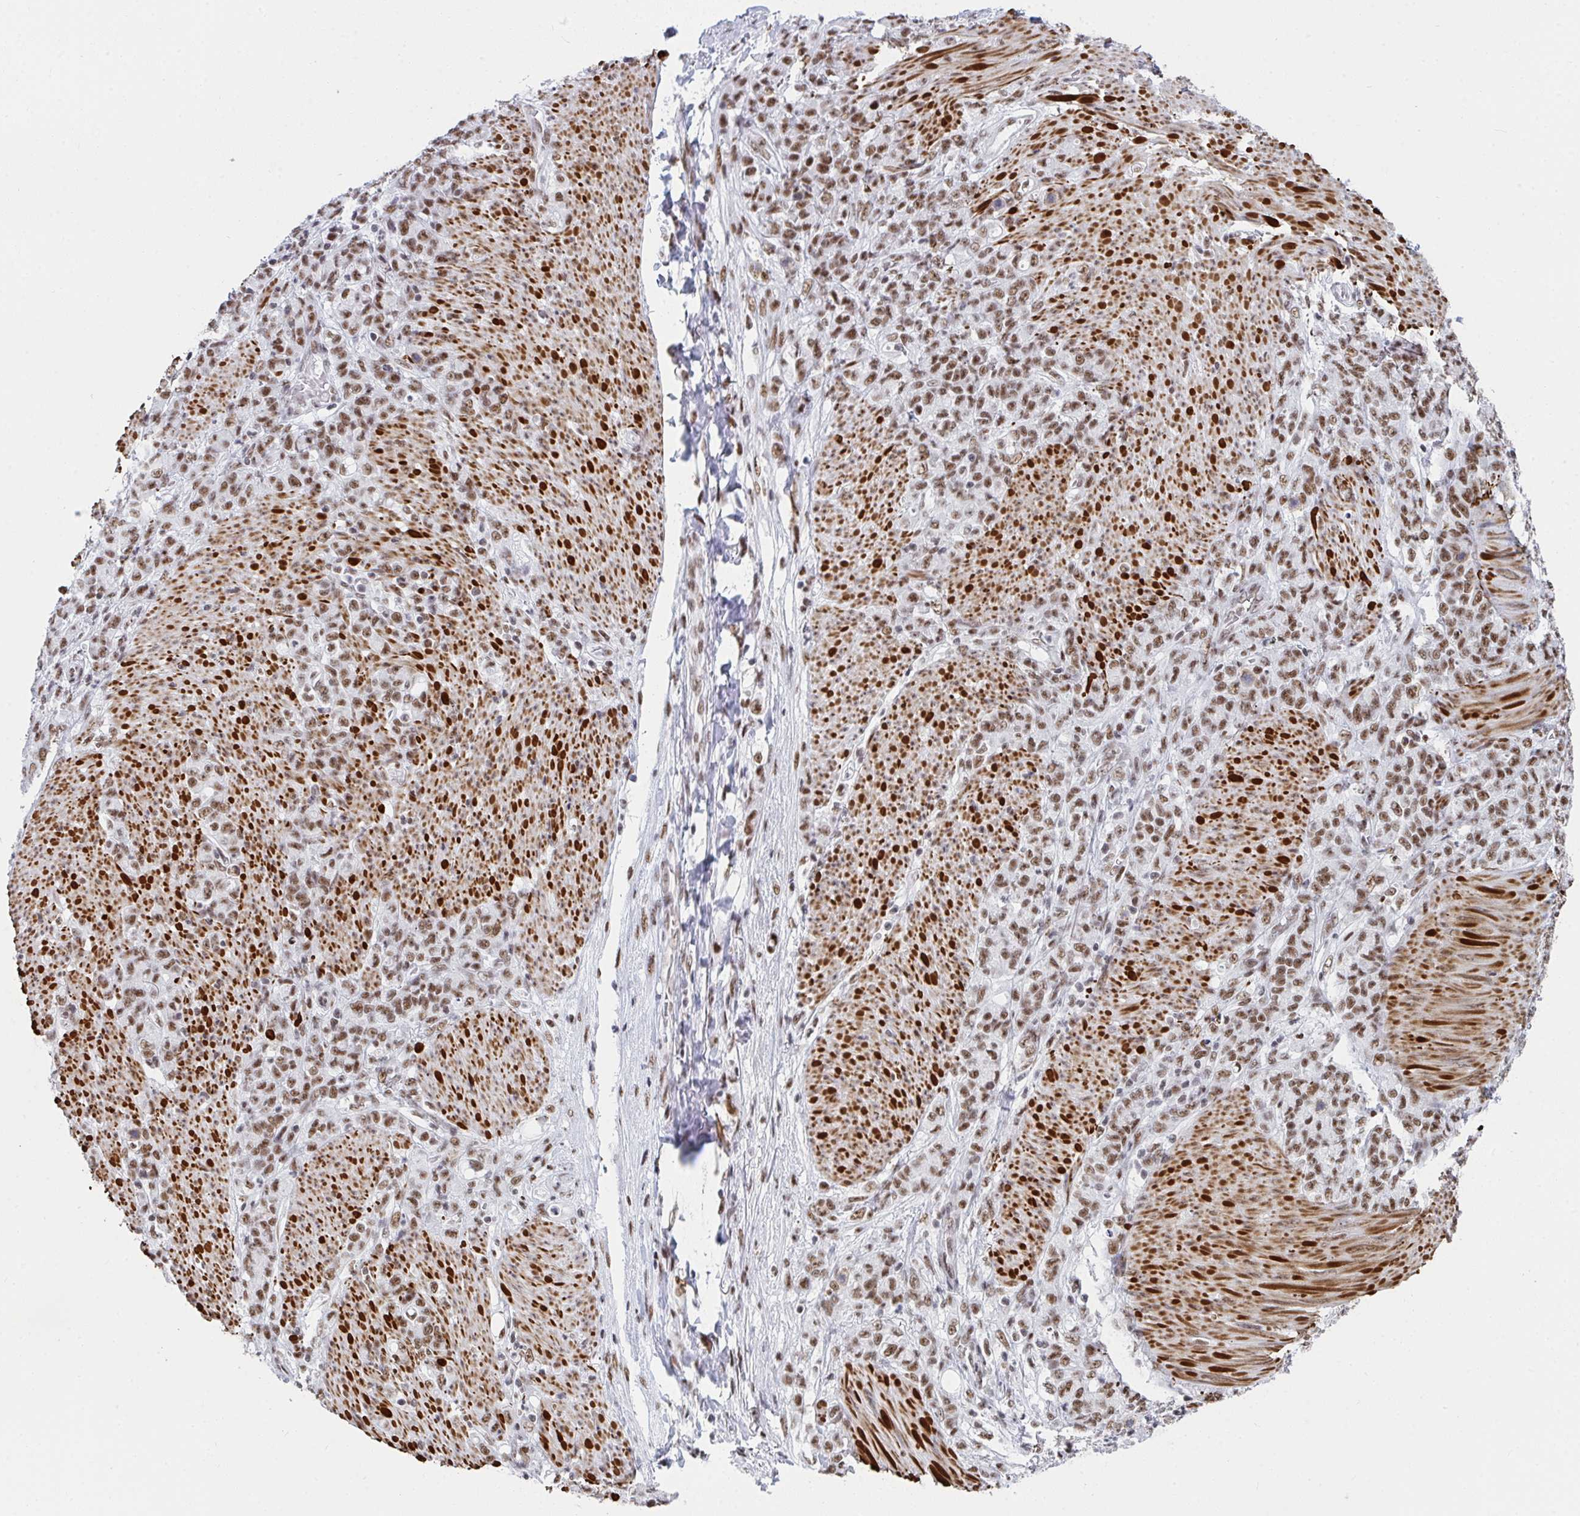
{"staining": {"intensity": "moderate", "quantity": ">75%", "location": "nuclear"}, "tissue": "stomach cancer", "cell_type": "Tumor cells", "image_type": "cancer", "snomed": [{"axis": "morphology", "description": "Adenocarcinoma, NOS"}, {"axis": "topography", "description": "Stomach"}], "caption": "Moderate nuclear expression for a protein is present in about >75% of tumor cells of stomach cancer using IHC.", "gene": "SNRNP70", "patient": {"sex": "female", "age": 79}}